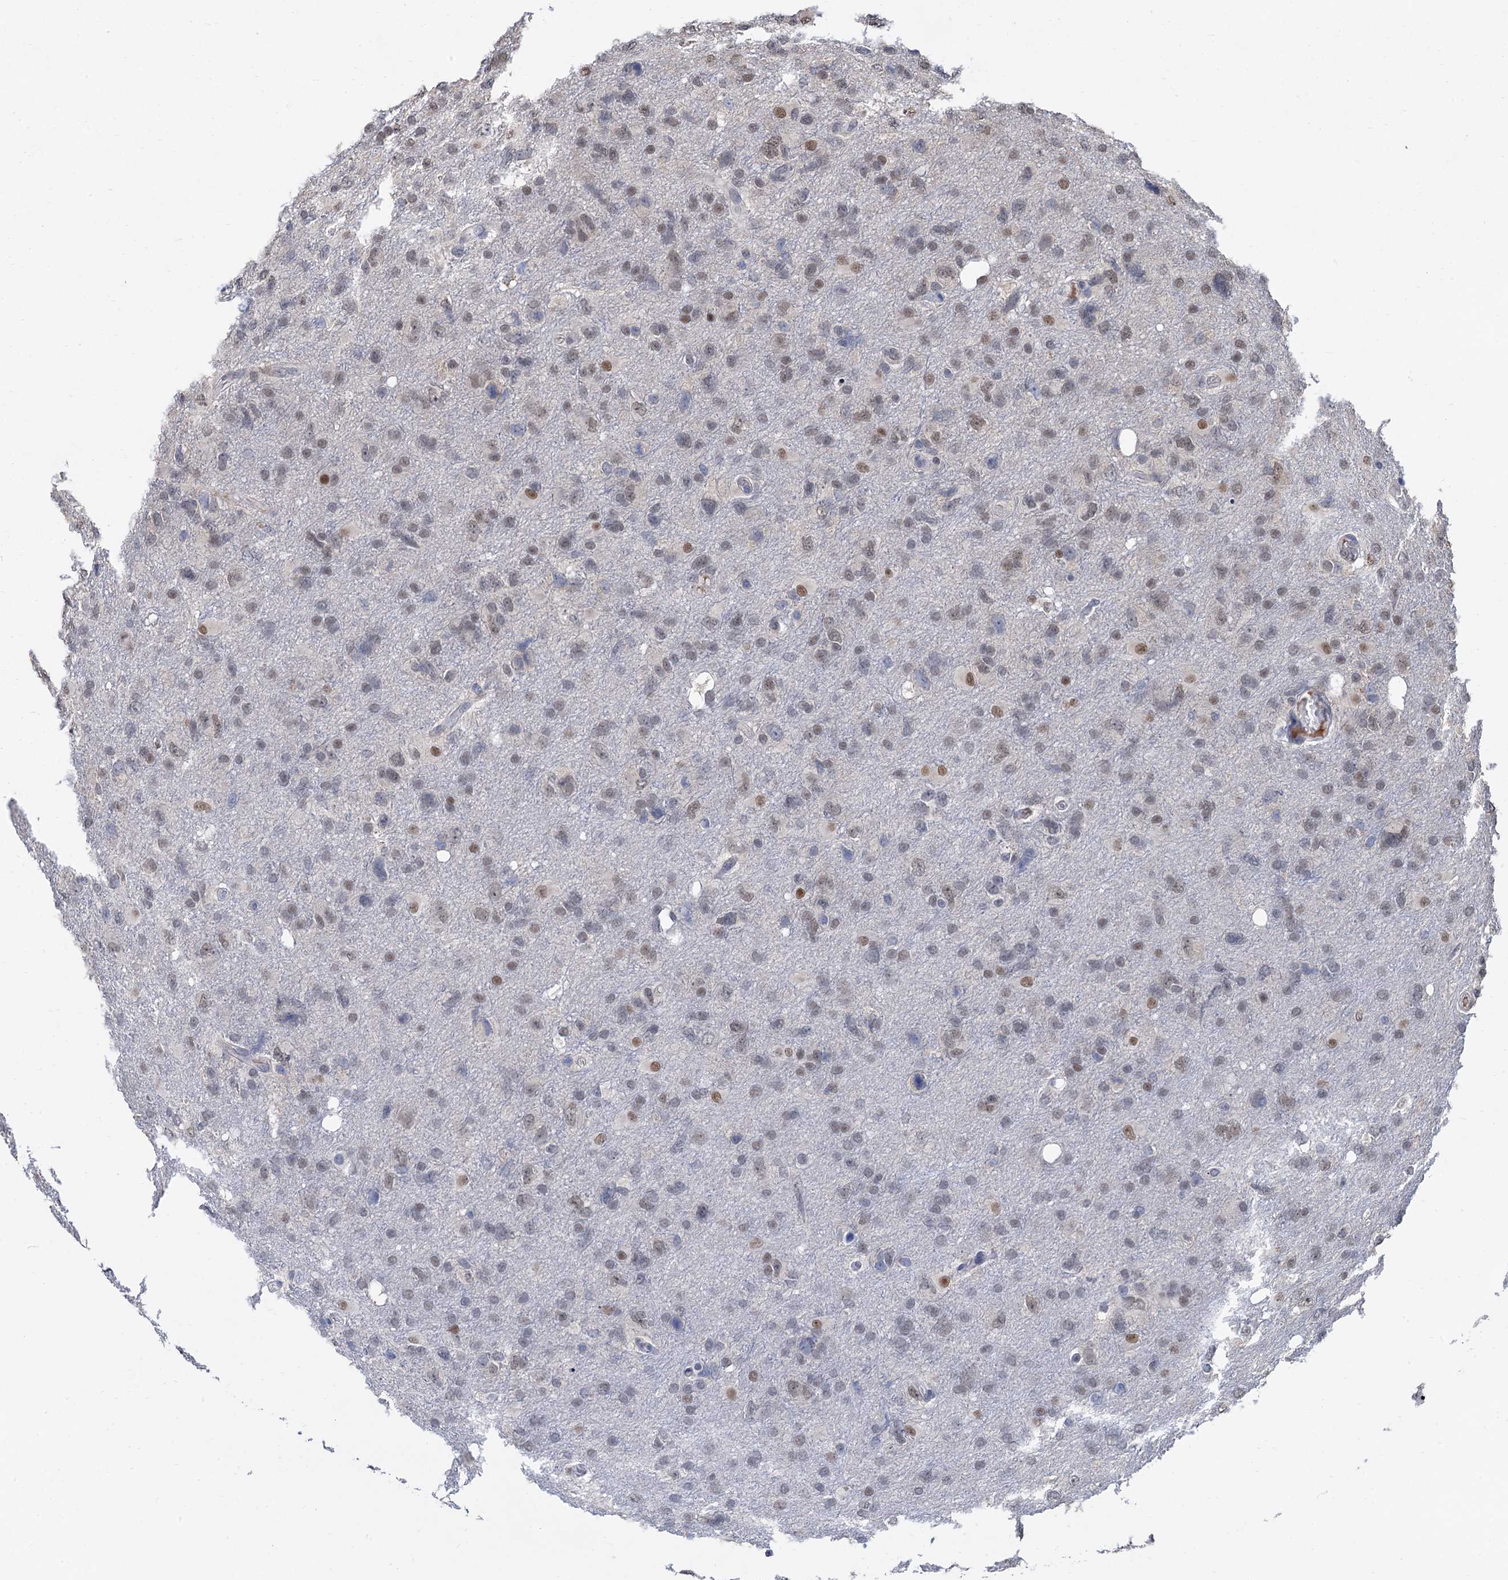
{"staining": {"intensity": "moderate", "quantity": "<25%", "location": "nuclear"}, "tissue": "glioma", "cell_type": "Tumor cells", "image_type": "cancer", "snomed": [{"axis": "morphology", "description": "Glioma, malignant, High grade"}, {"axis": "topography", "description": "Brain"}], "caption": "Protein expression analysis of human malignant glioma (high-grade) reveals moderate nuclear positivity in about <25% of tumor cells.", "gene": "TSEN34", "patient": {"sex": "male", "age": 61}}